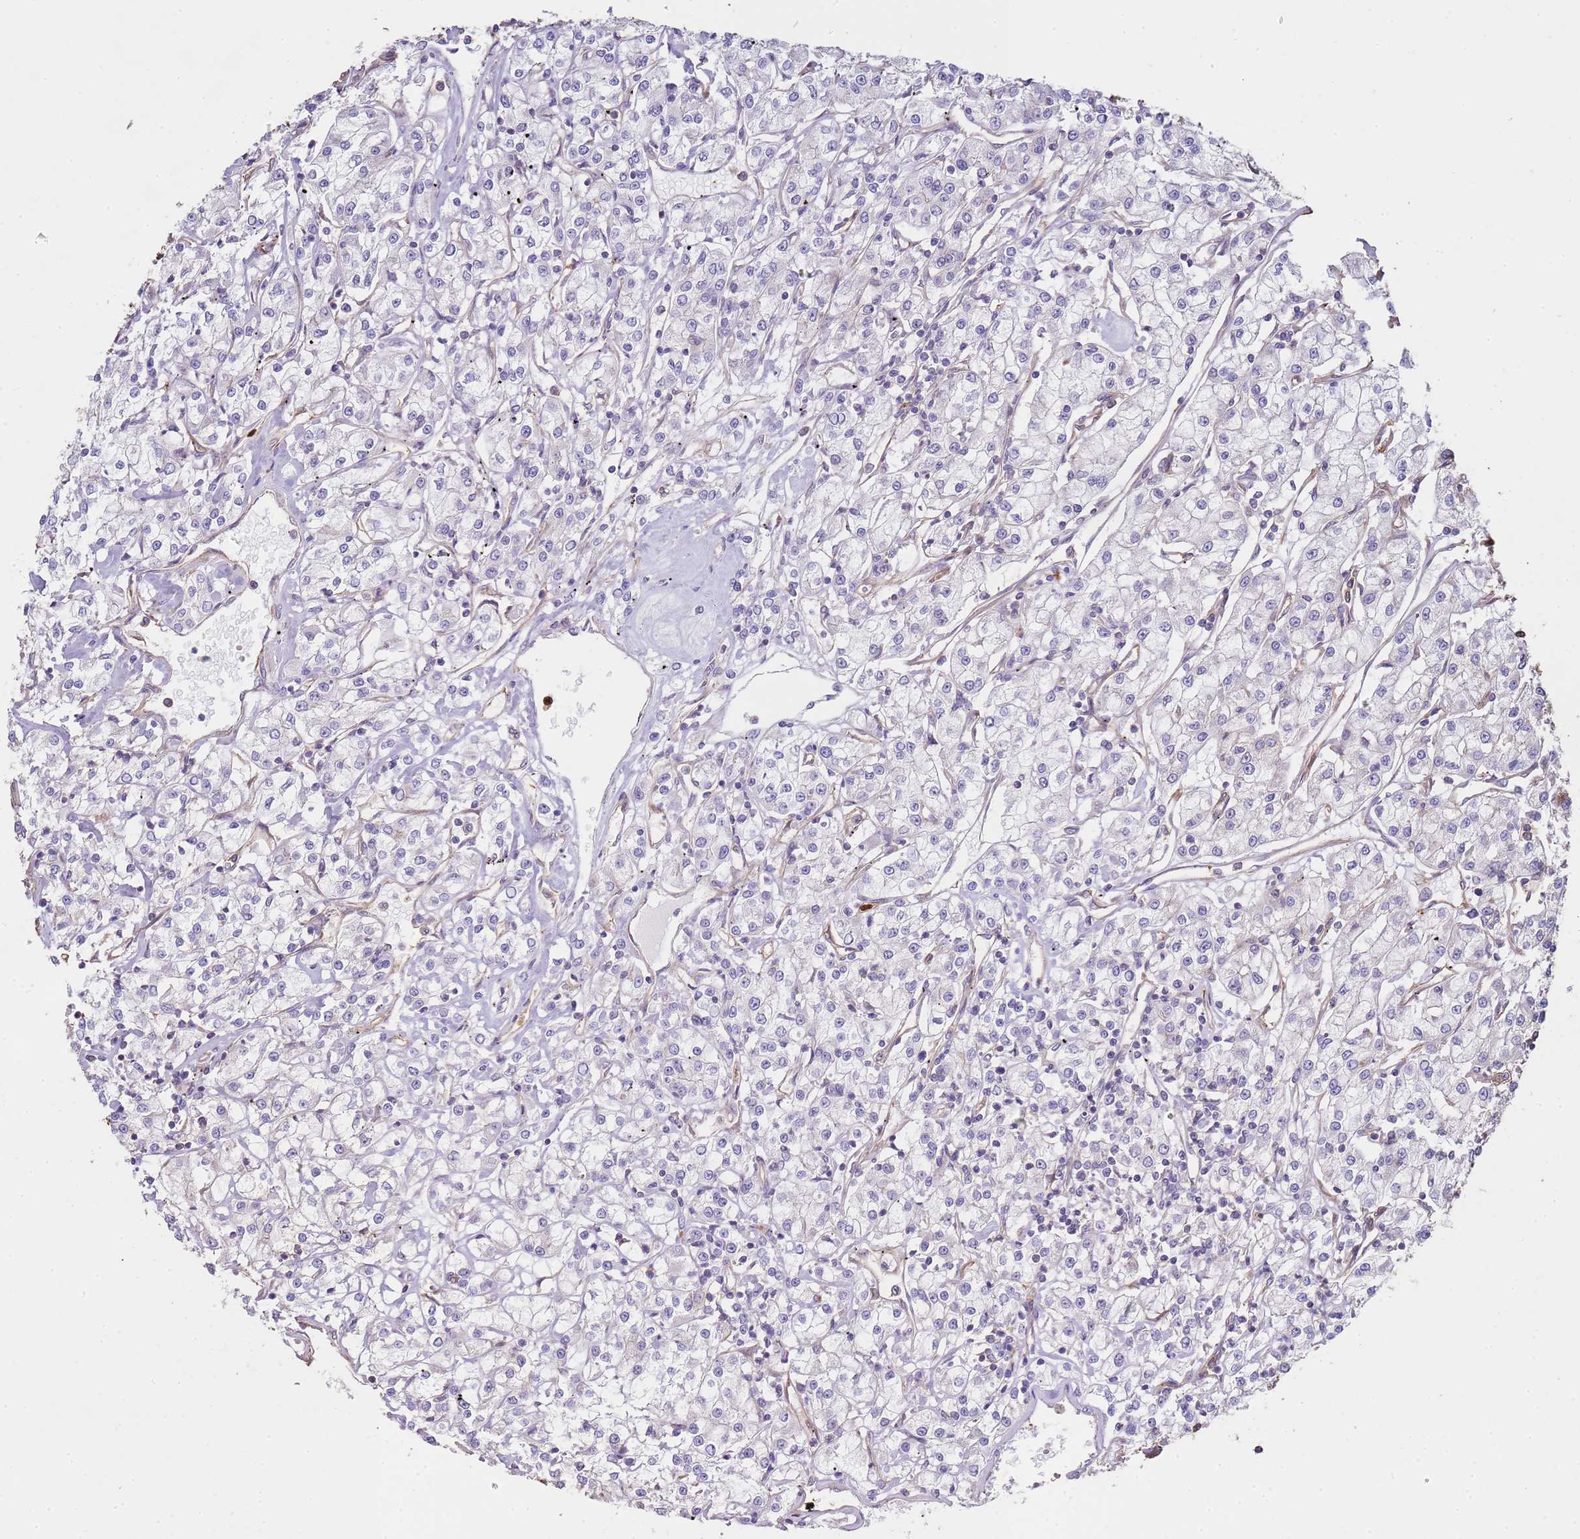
{"staining": {"intensity": "negative", "quantity": "none", "location": "none"}, "tissue": "renal cancer", "cell_type": "Tumor cells", "image_type": "cancer", "snomed": [{"axis": "morphology", "description": "Adenocarcinoma, NOS"}, {"axis": "topography", "description": "Kidney"}], "caption": "Renal cancer (adenocarcinoma) stained for a protein using IHC shows no staining tumor cells.", "gene": "NDUFAF4", "patient": {"sex": "female", "age": 59}}